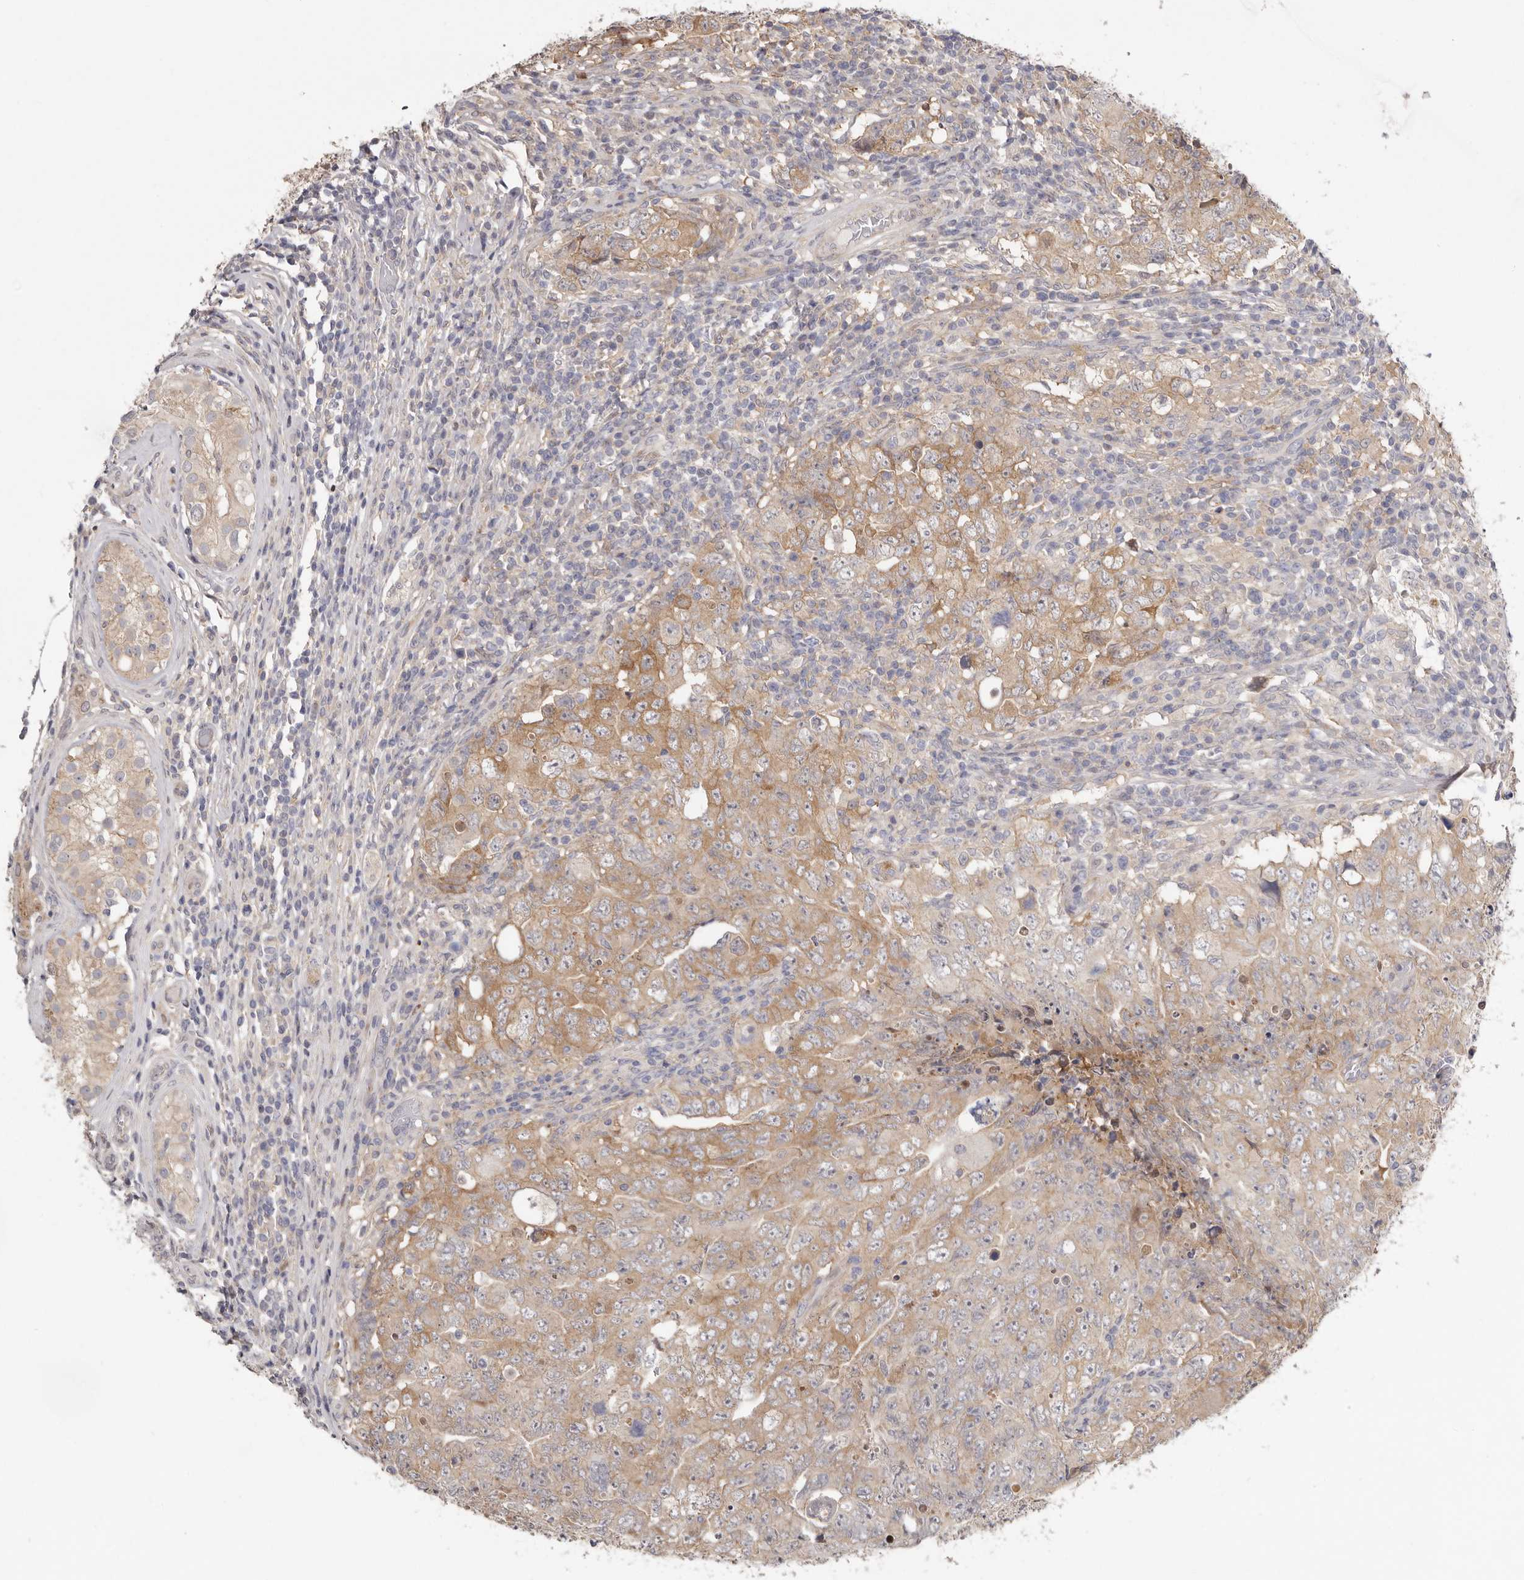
{"staining": {"intensity": "moderate", "quantity": ">75%", "location": "cytoplasmic/membranous"}, "tissue": "testis cancer", "cell_type": "Tumor cells", "image_type": "cancer", "snomed": [{"axis": "morphology", "description": "Carcinoma, Embryonal, NOS"}, {"axis": "topography", "description": "Testis"}], "caption": "Tumor cells demonstrate medium levels of moderate cytoplasmic/membranous positivity in about >75% of cells in human testis cancer (embryonal carcinoma).", "gene": "MSRB2", "patient": {"sex": "male", "age": 26}}